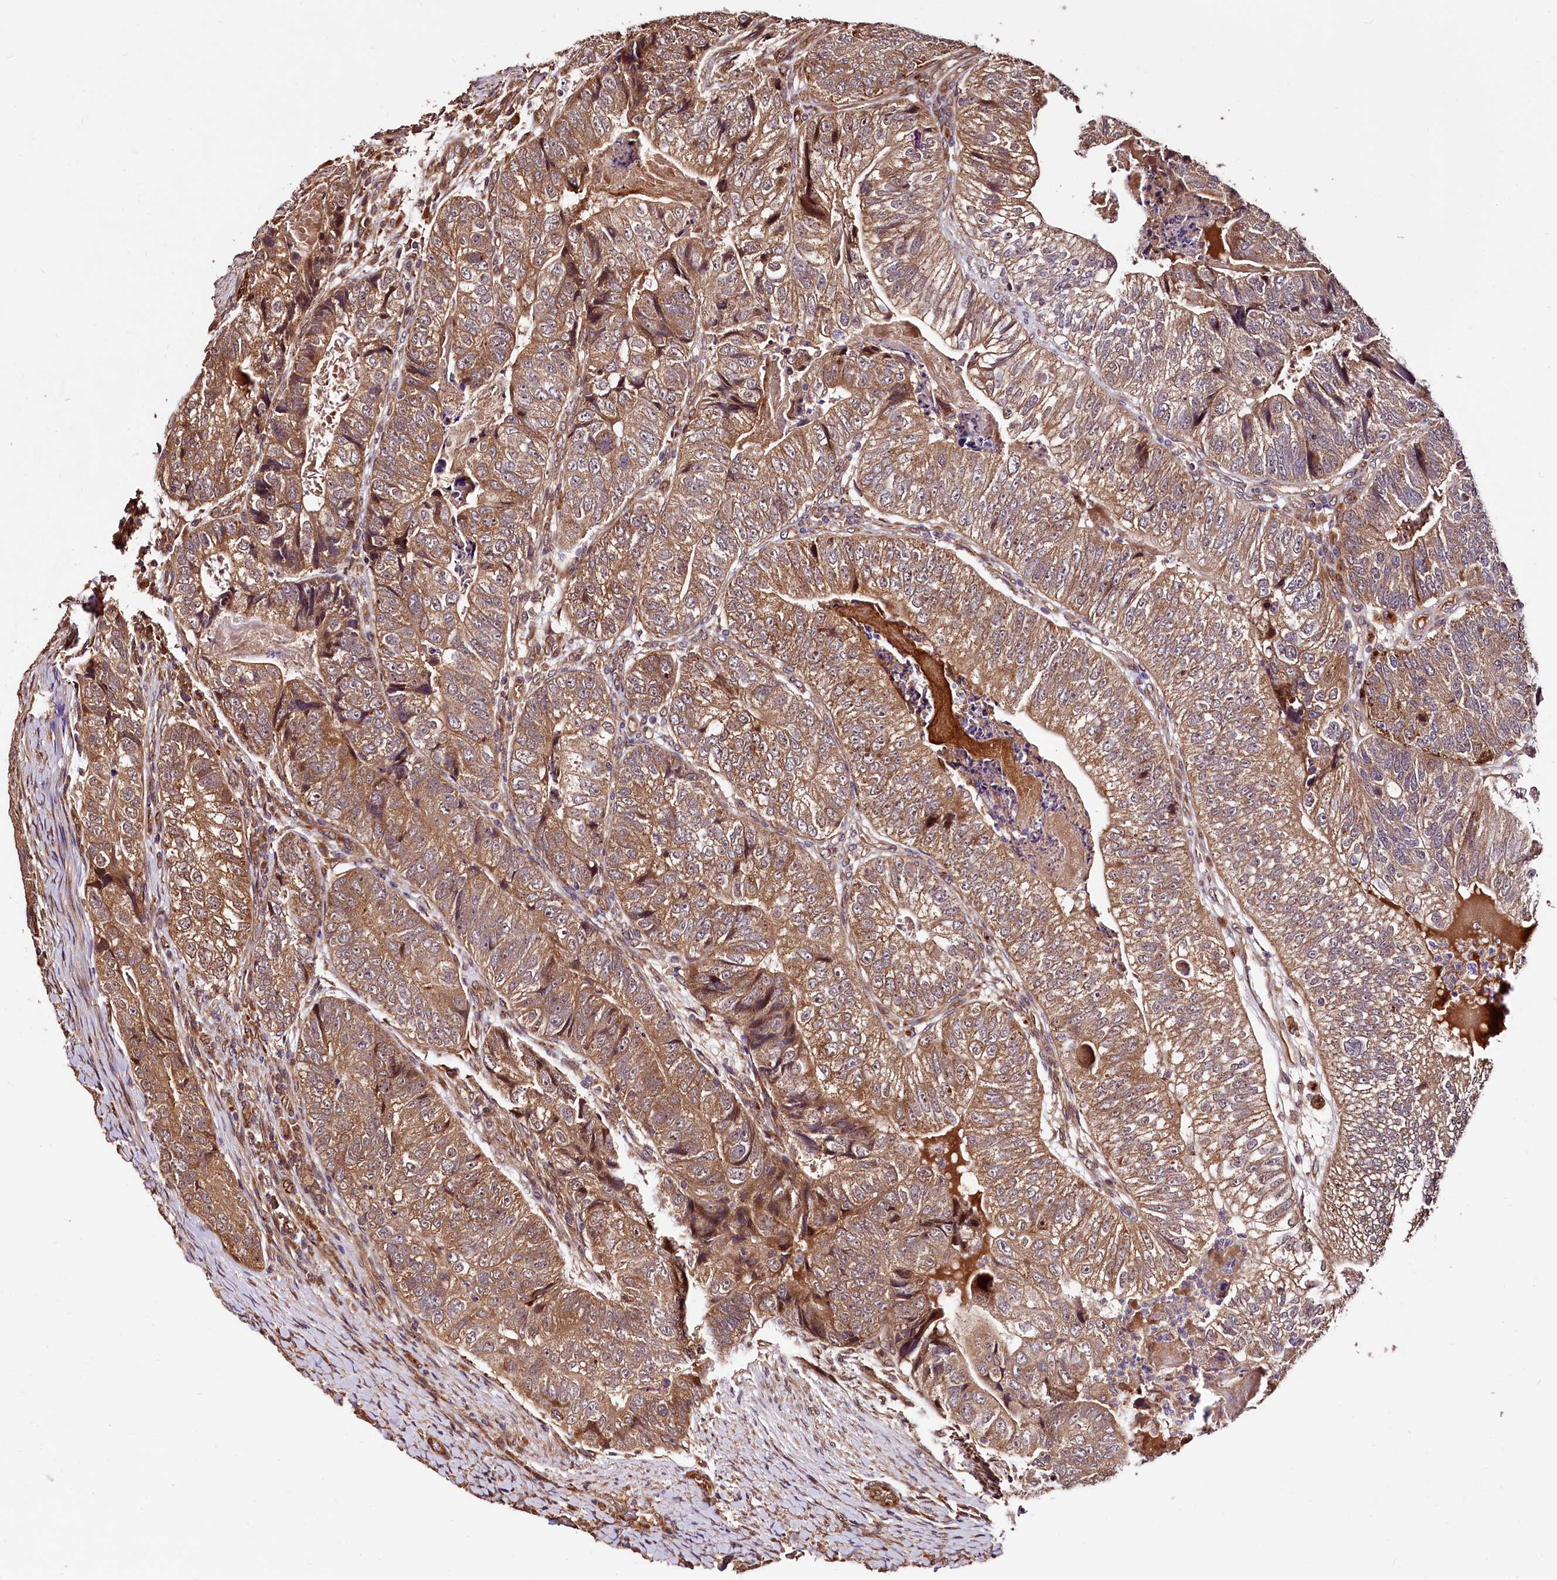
{"staining": {"intensity": "moderate", "quantity": ">75%", "location": "cytoplasmic/membranous"}, "tissue": "colorectal cancer", "cell_type": "Tumor cells", "image_type": "cancer", "snomed": [{"axis": "morphology", "description": "Adenocarcinoma, NOS"}, {"axis": "topography", "description": "Colon"}], "caption": "DAB (3,3'-diaminobenzidine) immunohistochemical staining of colorectal cancer exhibits moderate cytoplasmic/membranous protein positivity in about >75% of tumor cells.", "gene": "TBCEL", "patient": {"sex": "female", "age": 67}}